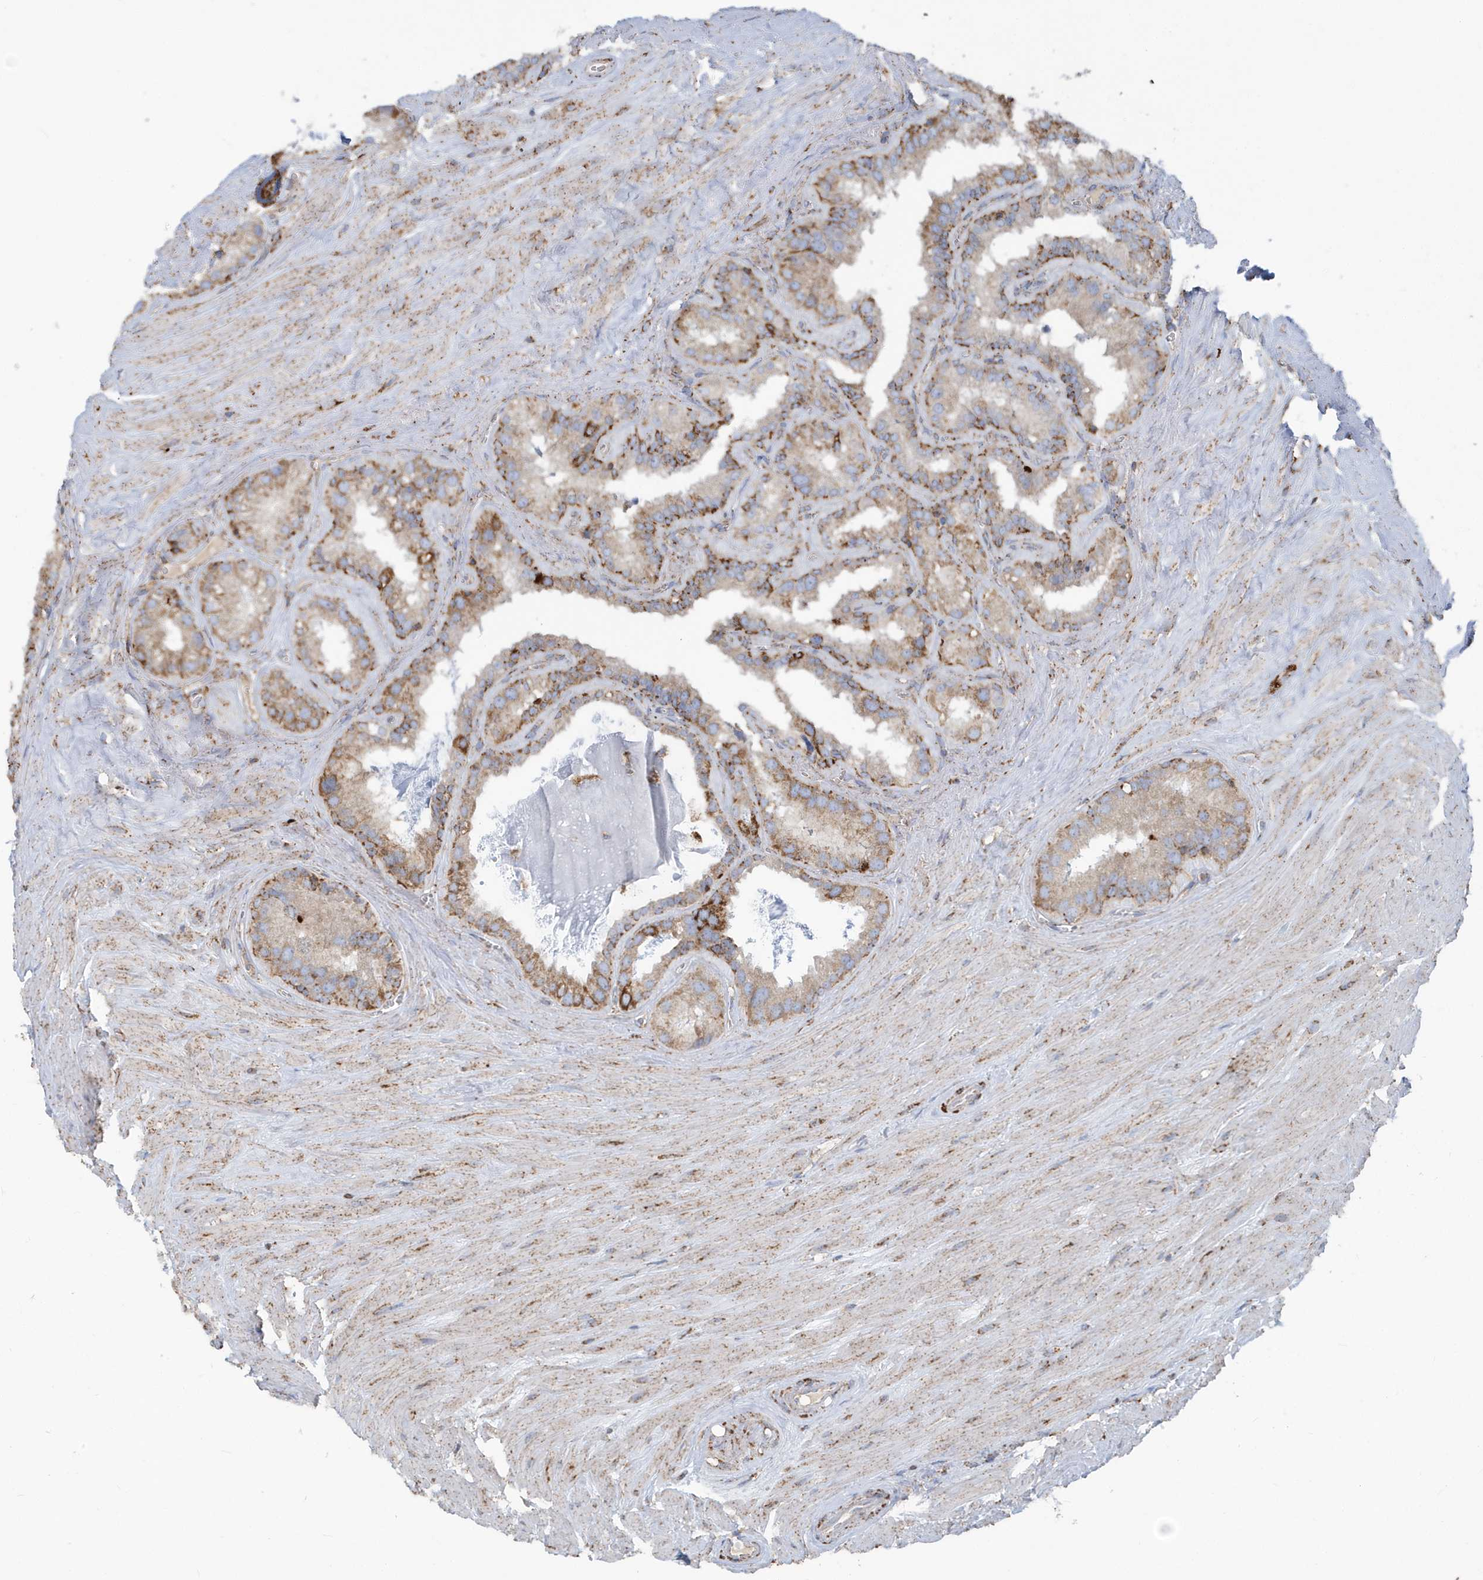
{"staining": {"intensity": "moderate", "quantity": ">75%", "location": "cytoplasmic/membranous"}, "tissue": "seminal vesicle", "cell_type": "Glandular cells", "image_type": "normal", "snomed": [{"axis": "morphology", "description": "Normal tissue, NOS"}, {"axis": "topography", "description": "Prostate"}, {"axis": "topography", "description": "Seminal veicle"}], "caption": "This image displays IHC staining of unremarkable human seminal vesicle, with medium moderate cytoplasmic/membranous expression in approximately >75% of glandular cells.", "gene": "RAB11FIP3", "patient": {"sex": "male", "age": 59}}